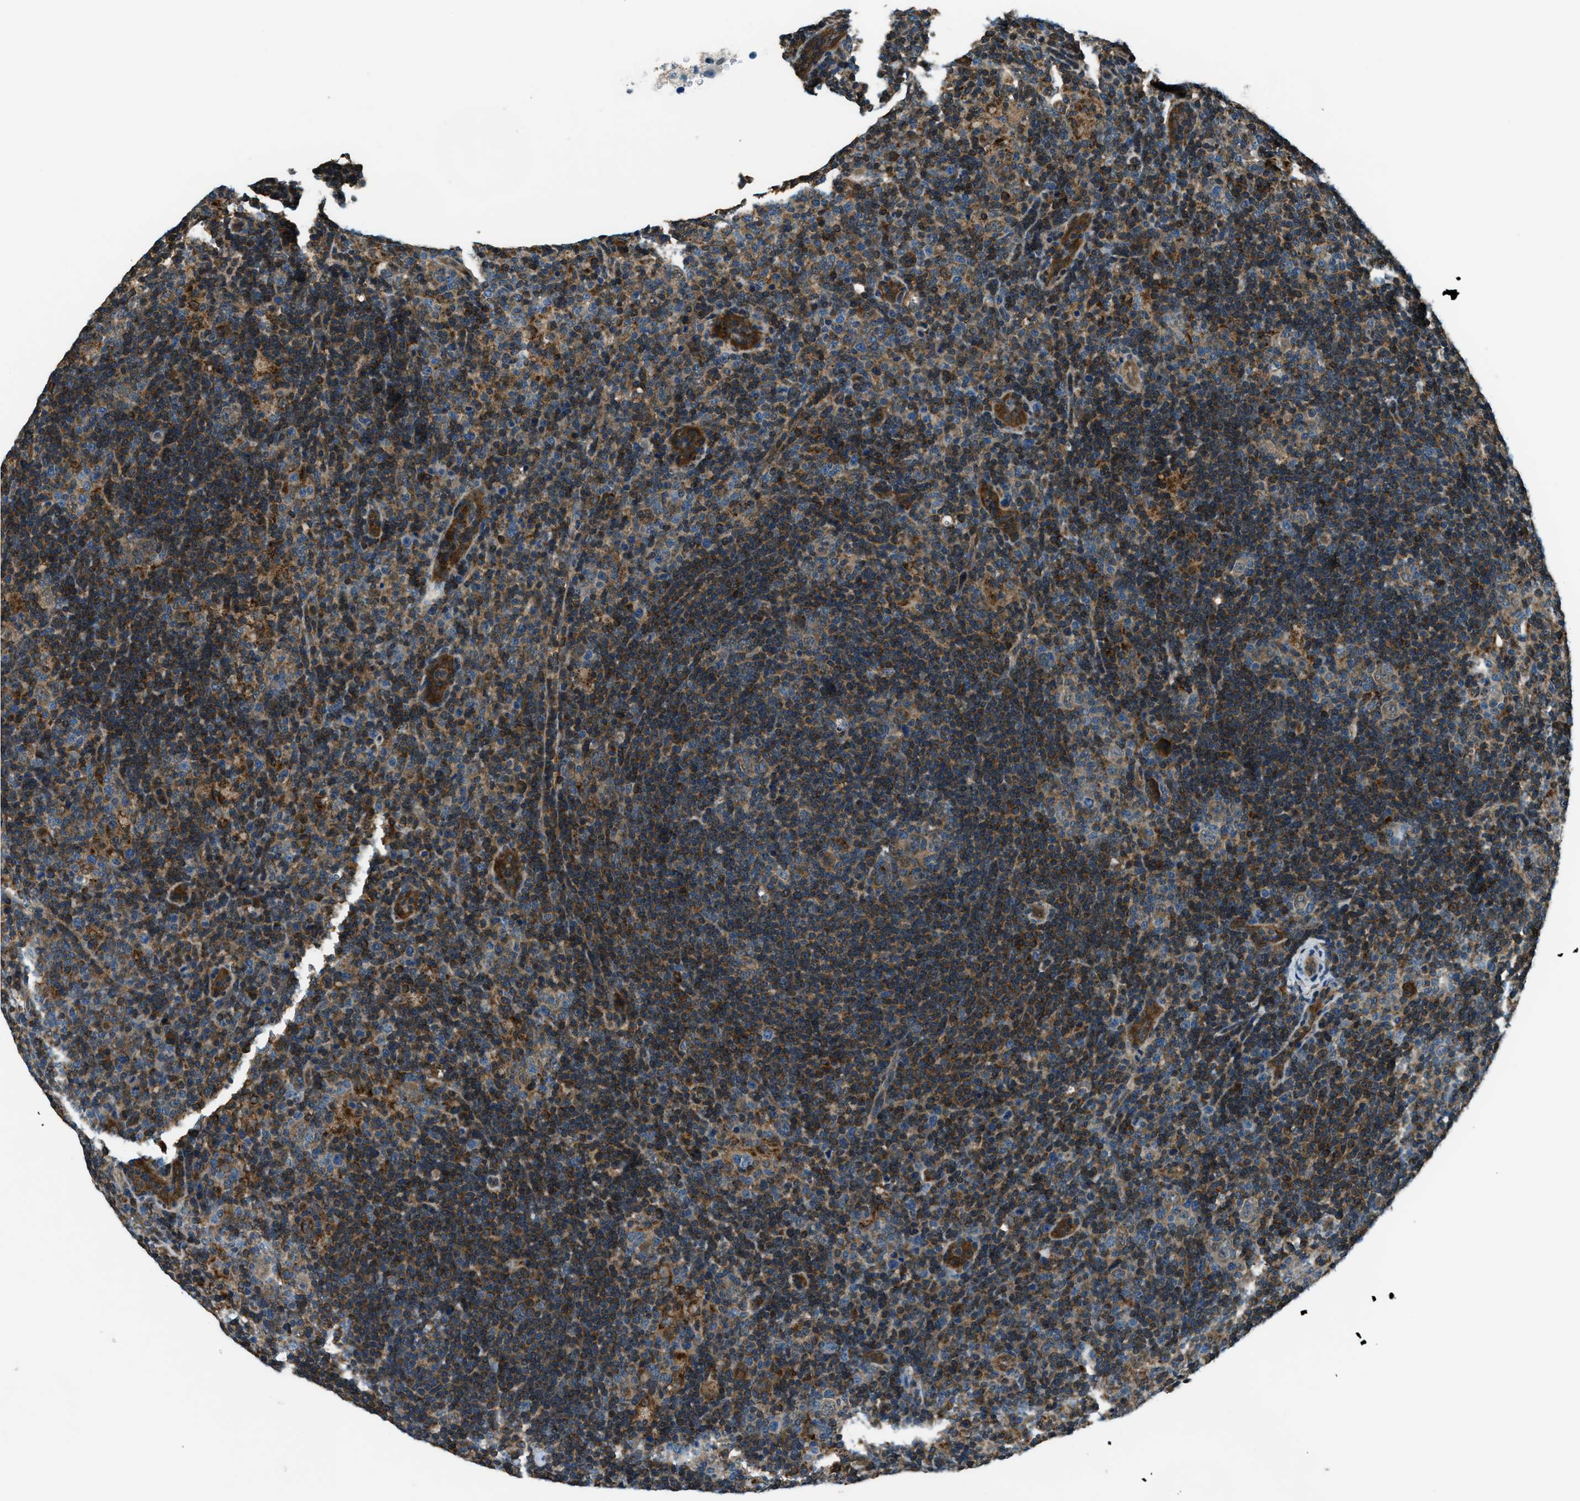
{"staining": {"intensity": "moderate", "quantity": "<25%", "location": "cytoplasmic/membranous"}, "tissue": "lymphoma", "cell_type": "Tumor cells", "image_type": "cancer", "snomed": [{"axis": "morphology", "description": "Hodgkin's disease, NOS"}, {"axis": "topography", "description": "Lymph node"}], "caption": "Lymphoma stained with a brown dye shows moderate cytoplasmic/membranous positive positivity in approximately <25% of tumor cells.", "gene": "HEBP2", "patient": {"sex": "female", "age": 57}}